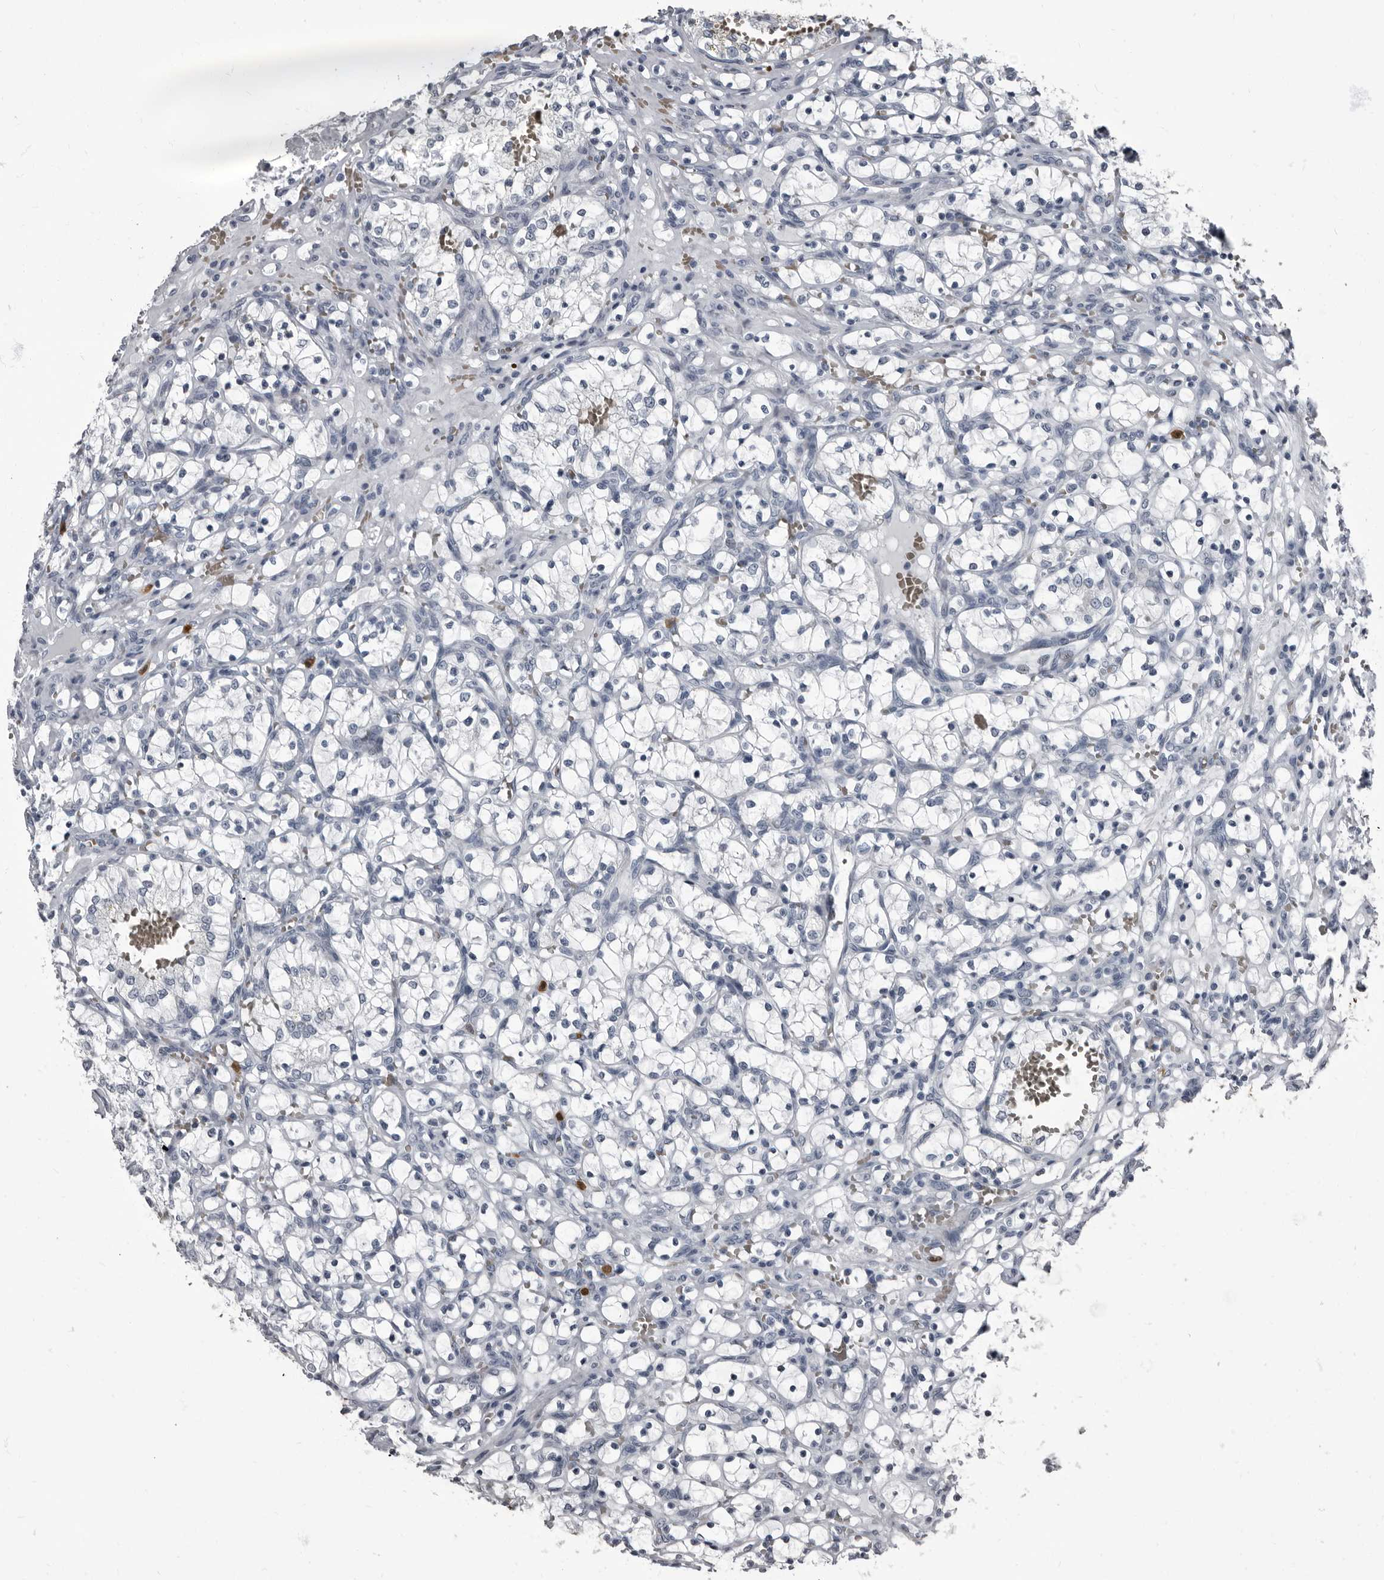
{"staining": {"intensity": "negative", "quantity": "none", "location": "none"}, "tissue": "renal cancer", "cell_type": "Tumor cells", "image_type": "cancer", "snomed": [{"axis": "morphology", "description": "Adenocarcinoma, NOS"}, {"axis": "topography", "description": "Kidney"}], "caption": "DAB (3,3'-diaminobenzidine) immunohistochemical staining of renal cancer (adenocarcinoma) displays no significant positivity in tumor cells.", "gene": "TPD52L1", "patient": {"sex": "female", "age": 69}}